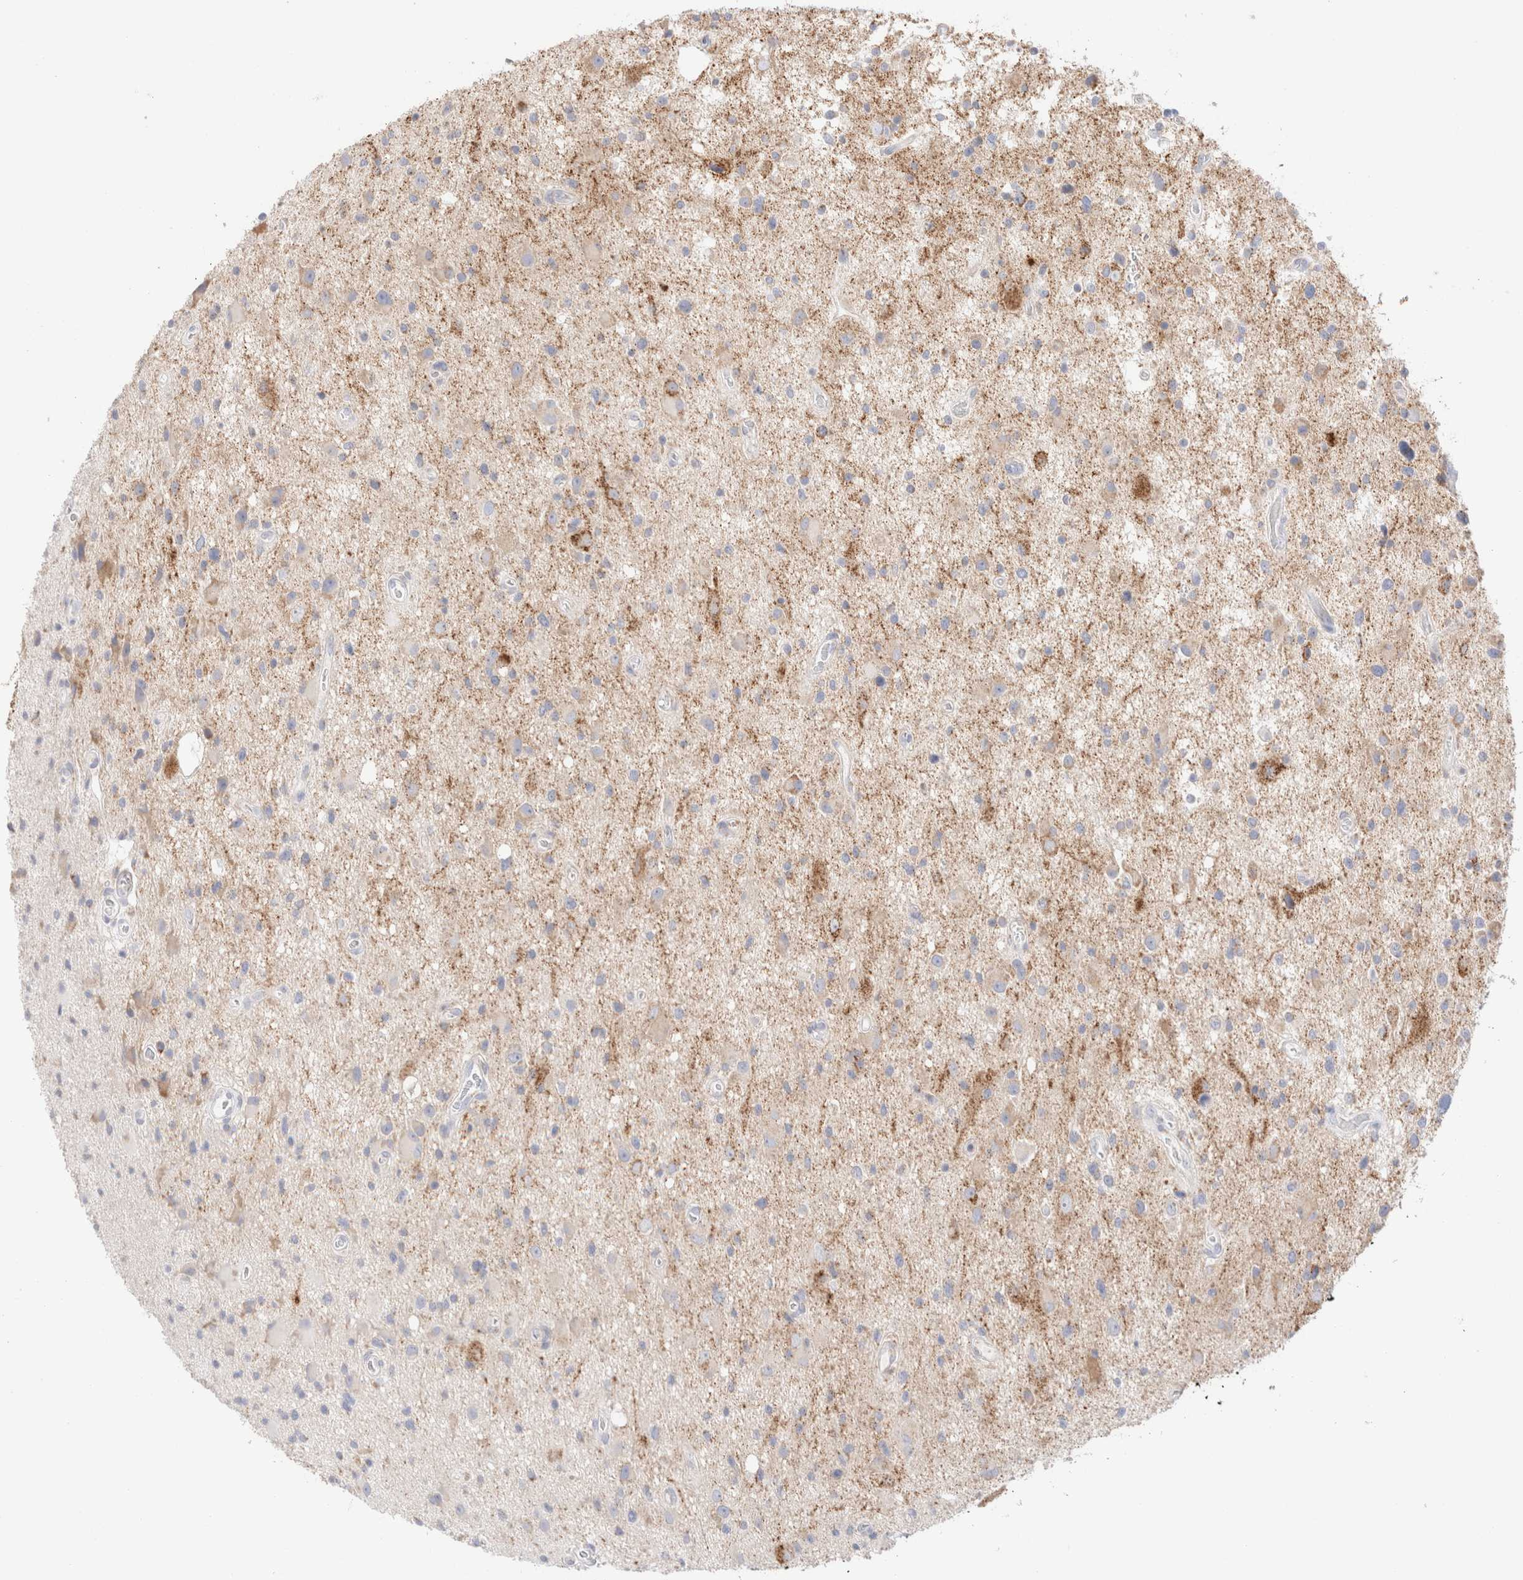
{"staining": {"intensity": "weak", "quantity": "<25%", "location": "cytoplasmic/membranous"}, "tissue": "glioma", "cell_type": "Tumor cells", "image_type": "cancer", "snomed": [{"axis": "morphology", "description": "Glioma, malignant, High grade"}, {"axis": "topography", "description": "Brain"}], "caption": "This is a photomicrograph of IHC staining of glioma, which shows no positivity in tumor cells. (Stains: DAB immunohistochemistry with hematoxylin counter stain, Microscopy: brightfield microscopy at high magnification).", "gene": "ATP6V1C1", "patient": {"sex": "male", "age": 33}}